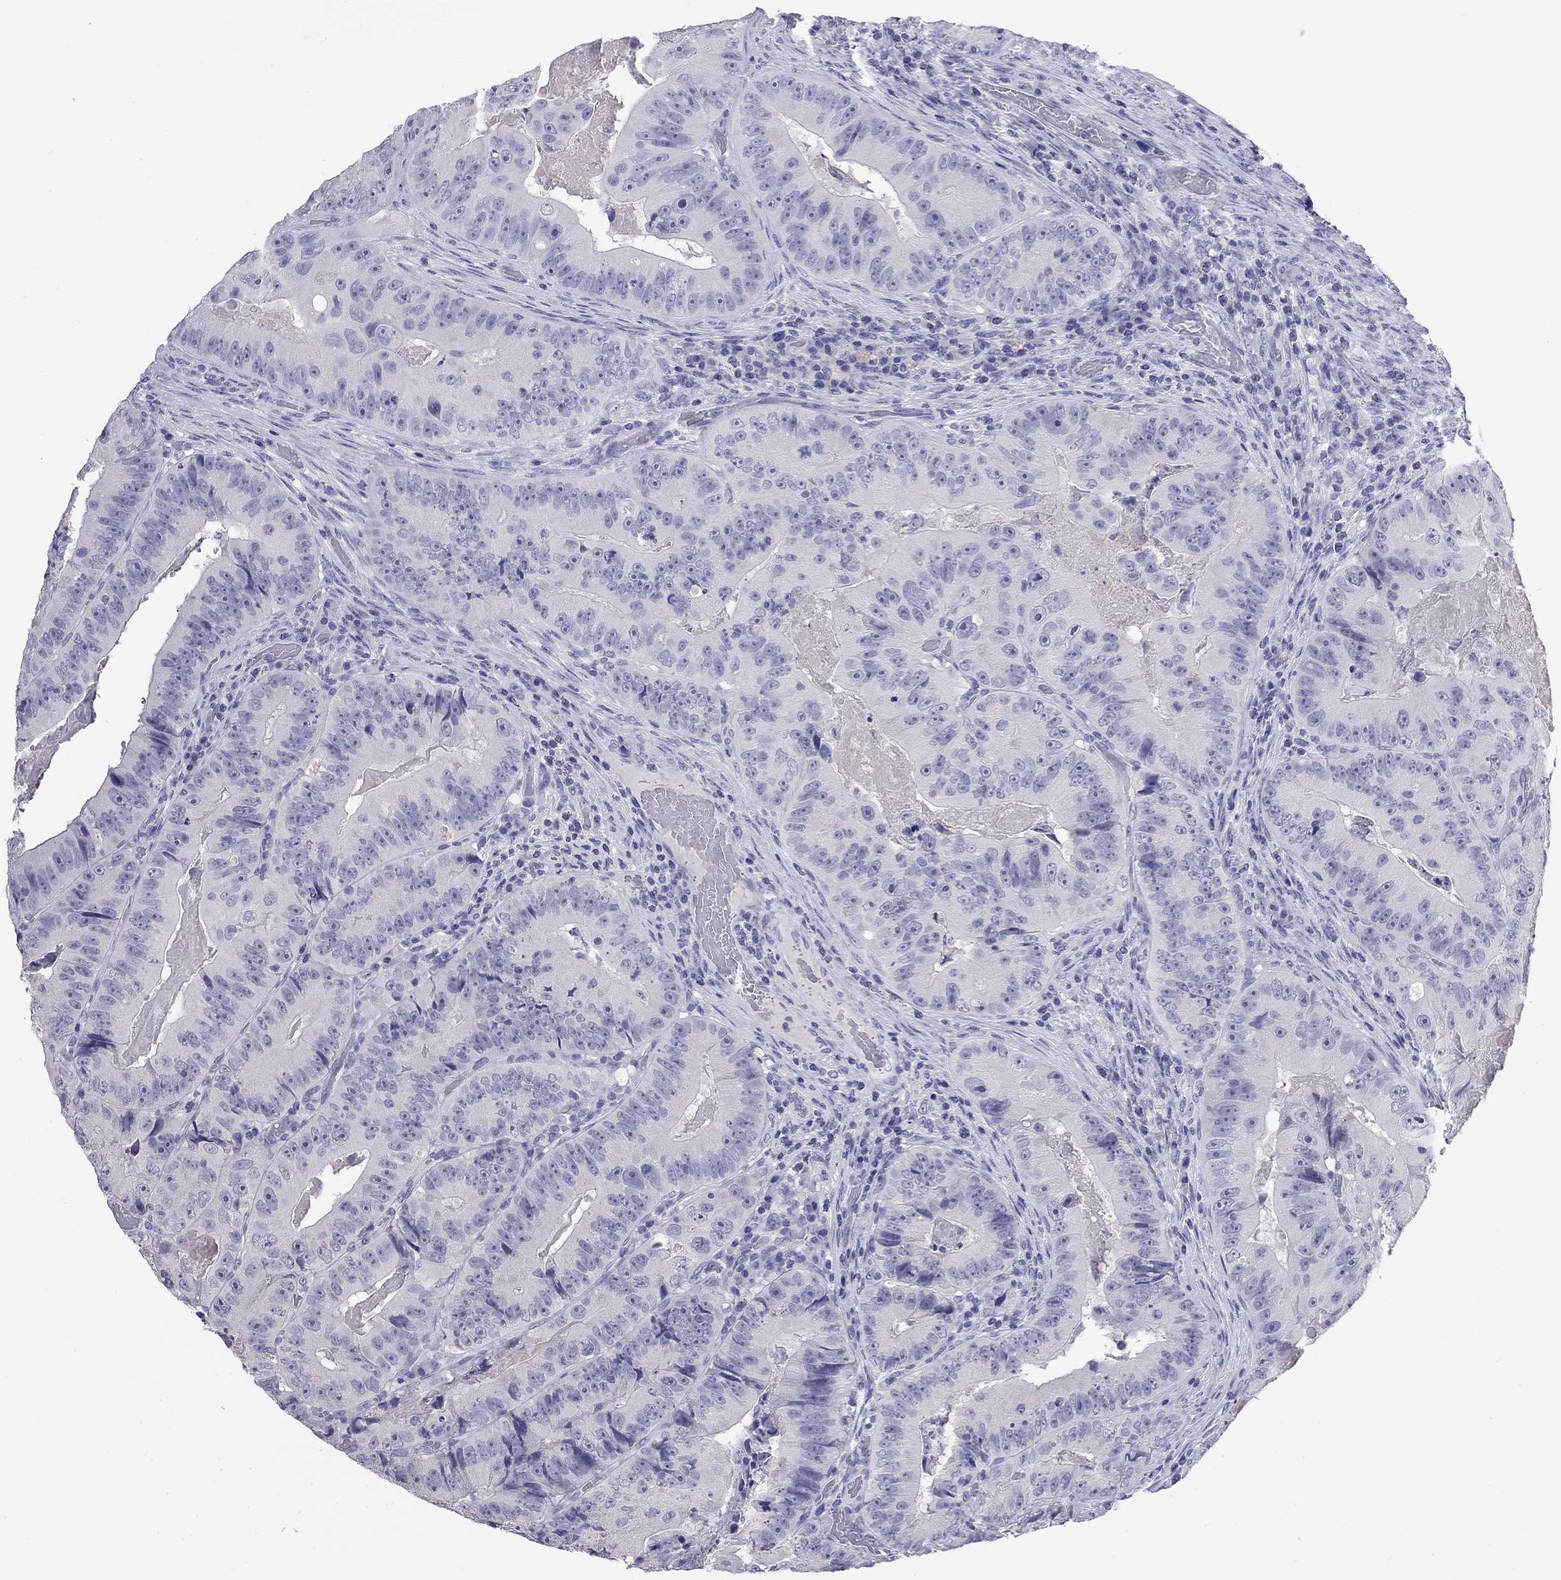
{"staining": {"intensity": "negative", "quantity": "none", "location": "none"}, "tissue": "colorectal cancer", "cell_type": "Tumor cells", "image_type": "cancer", "snomed": [{"axis": "morphology", "description": "Adenocarcinoma, NOS"}, {"axis": "topography", "description": "Colon"}], "caption": "Immunohistochemistry image of human colorectal cancer stained for a protein (brown), which exhibits no expression in tumor cells.", "gene": "ODF4", "patient": {"sex": "female", "age": 86}}